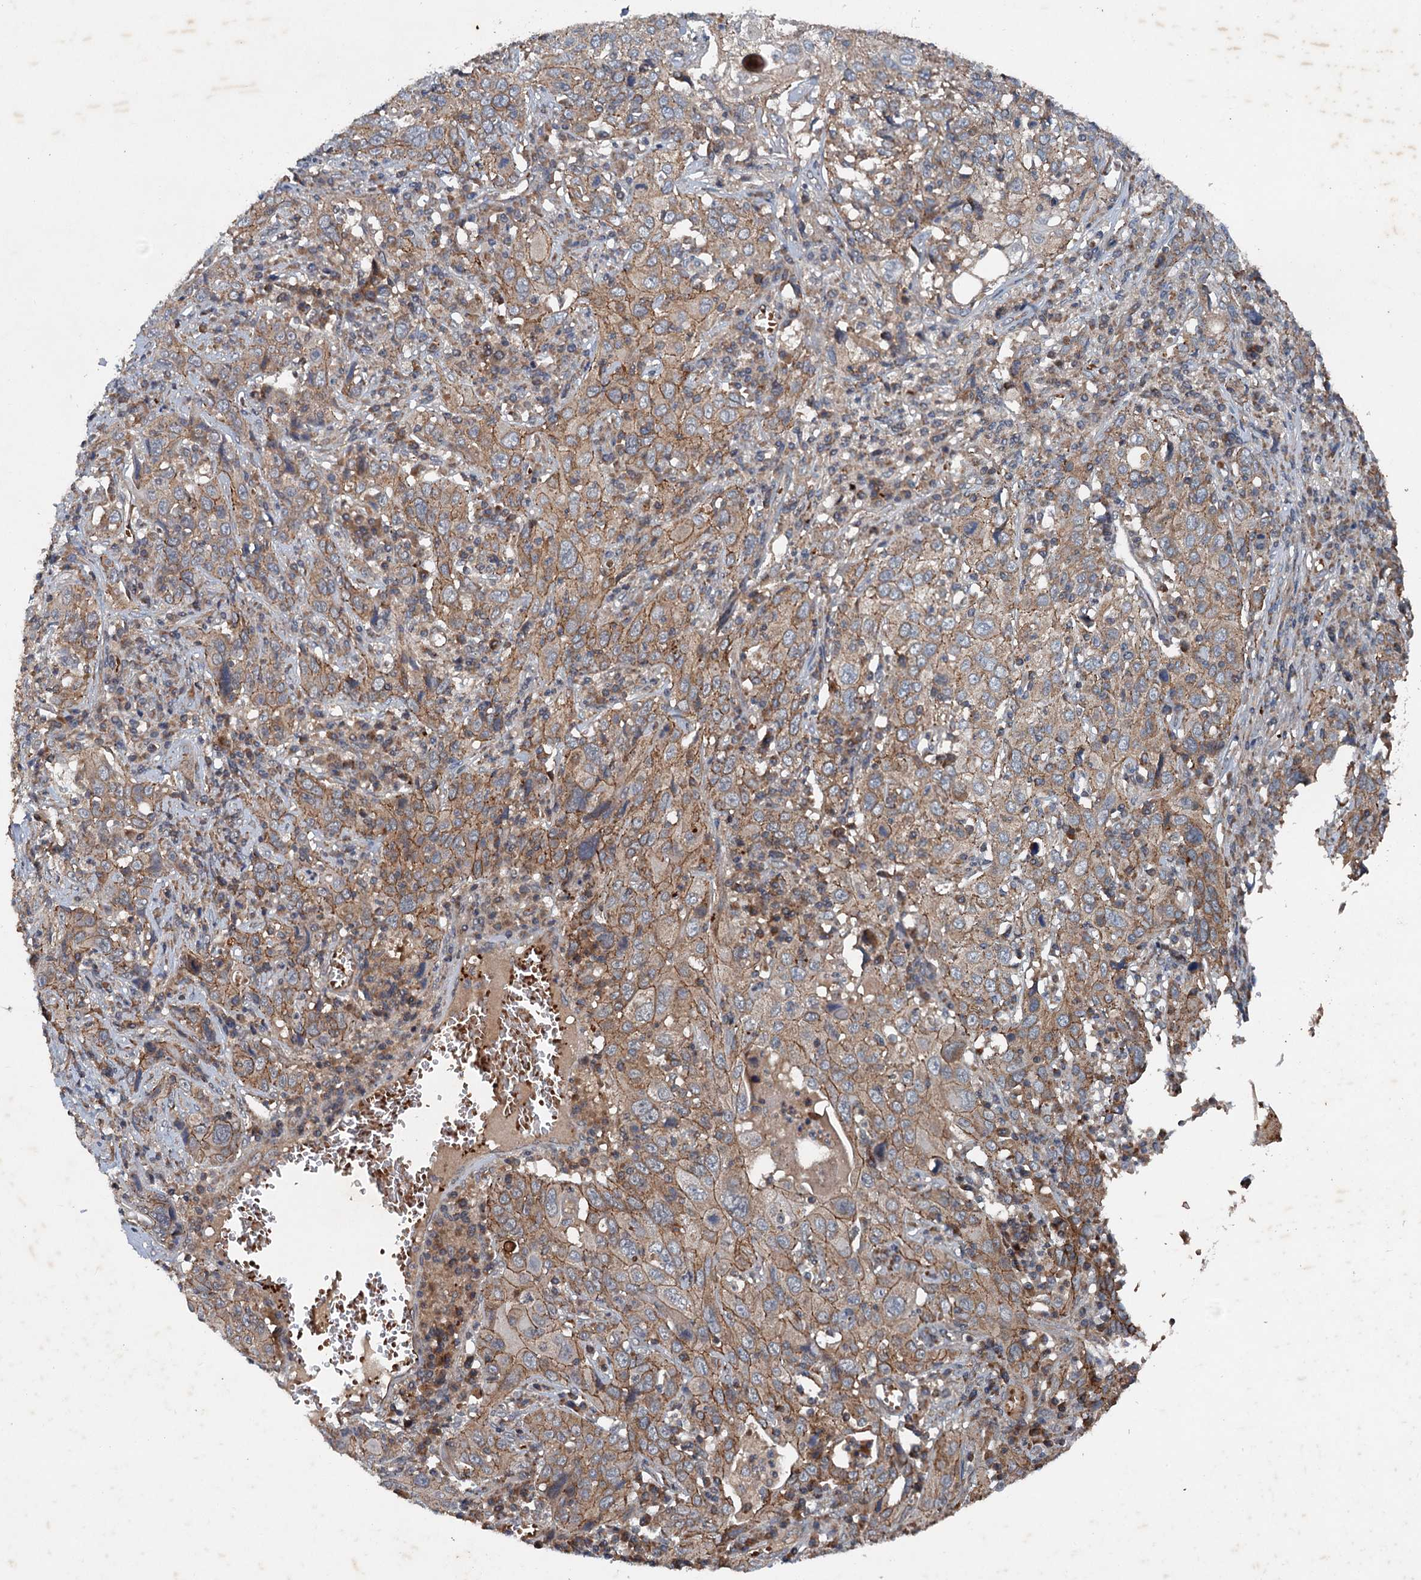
{"staining": {"intensity": "moderate", "quantity": "25%-75%", "location": "cytoplasmic/membranous"}, "tissue": "cervical cancer", "cell_type": "Tumor cells", "image_type": "cancer", "snomed": [{"axis": "morphology", "description": "Squamous cell carcinoma, NOS"}, {"axis": "topography", "description": "Cervix"}], "caption": "Tumor cells exhibit moderate cytoplasmic/membranous positivity in about 25%-75% of cells in squamous cell carcinoma (cervical).", "gene": "N4BP2L2", "patient": {"sex": "female", "age": 46}}